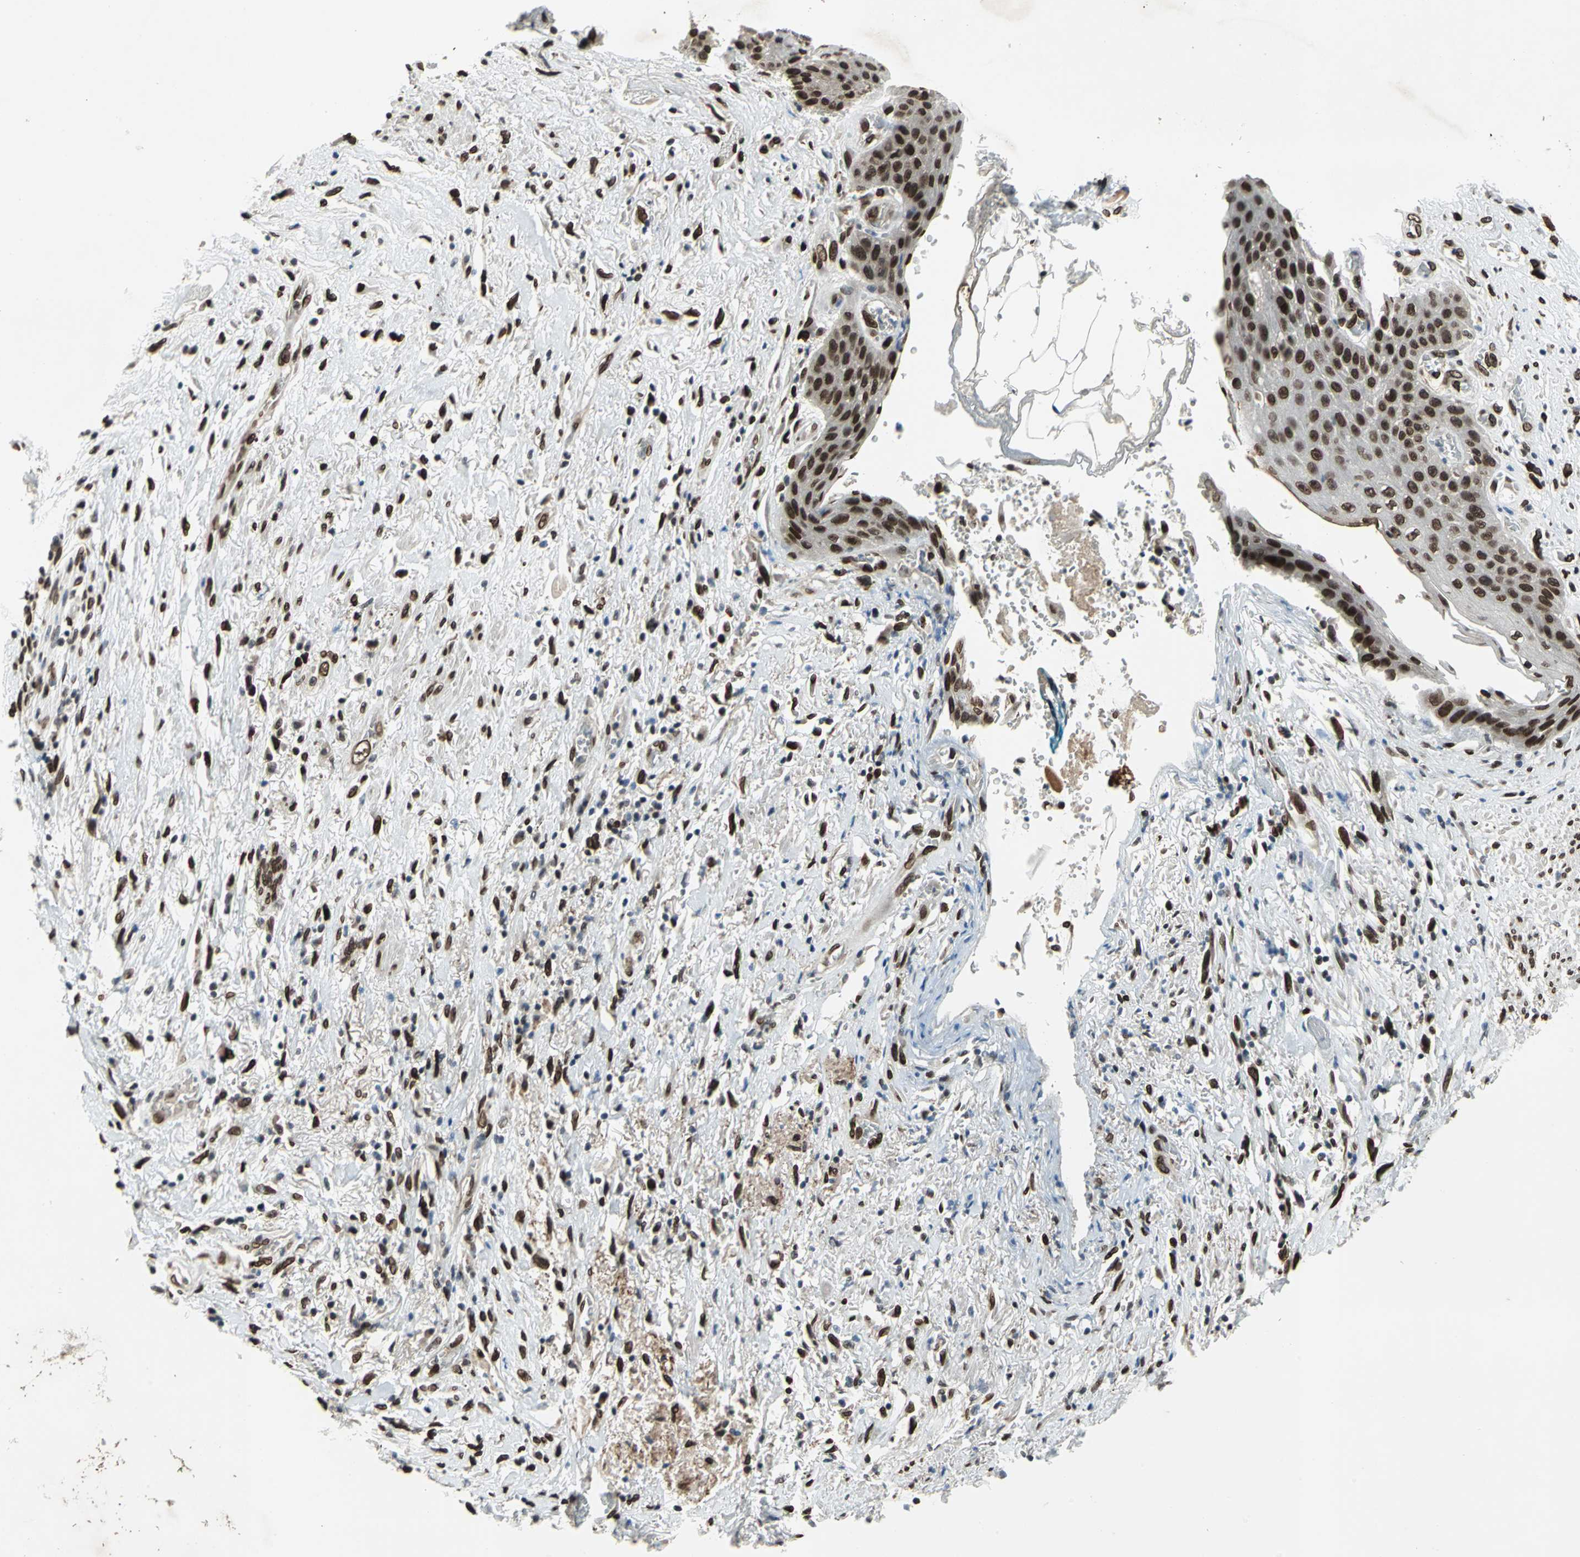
{"staining": {"intensity": "strong", "quantity": ">75%", "location": "nuclear"}, "tissue": "skin", "cell_type": "Epidermal cells", "image_type": "normal", "snomed": [{"axis": "morphology", "description": "Normal tissue, NOS"}, {"axis": "topography", "description": "Anal"}], "caption": "Immunohistochemistry image of unremarkable skin: skin stained using immunohistochemistry (IHC) displays high levels of strong protein expression localized specifically in the nuclear of epidermal cells, appearing as a nuclear brown color.", "gene": "ISY1", "patient": {"sex": "female", "age": 46}}